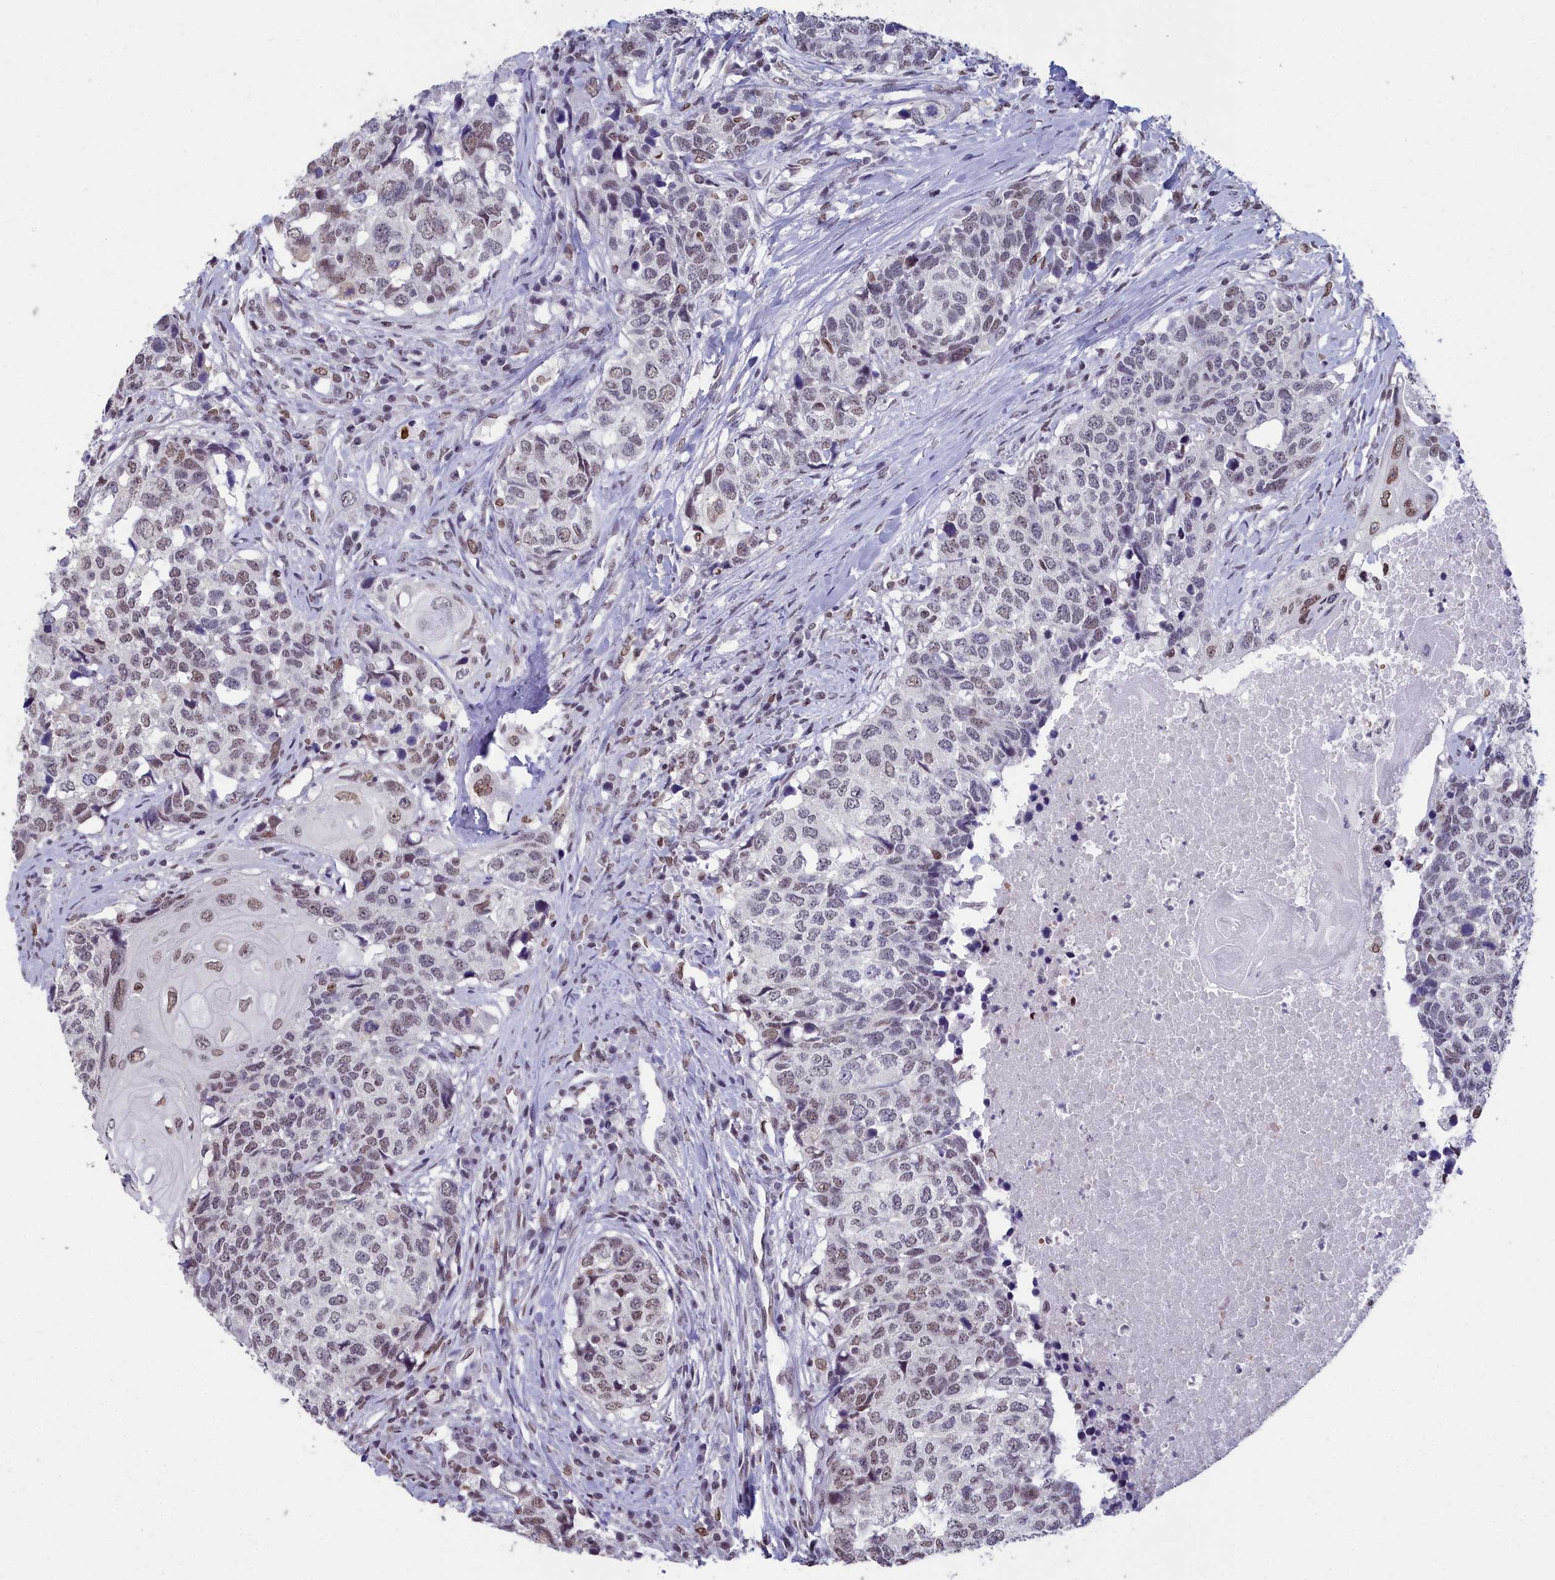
{"staining": {"intensity": "weak", "quantity": "25%-75%", "location": "nuclear"}, "tissue": "head and neck cancer", "cell_type": "Tumor cells", "image_type": "cancer", "snomed": [{"axis": "morphology", "description": "Squamous cell carcinoma, NOS"}, {"axis": "topography", "description": "Head-Neck"}], "caption": "Immunohistochemical staining of human head and neck cancer reveals low levels of weak nuclear protein positivity in approximately 25%-75% of tumor cells.", "gene": "CCDC97", "patient": {"sex": "male", "age": 66}}